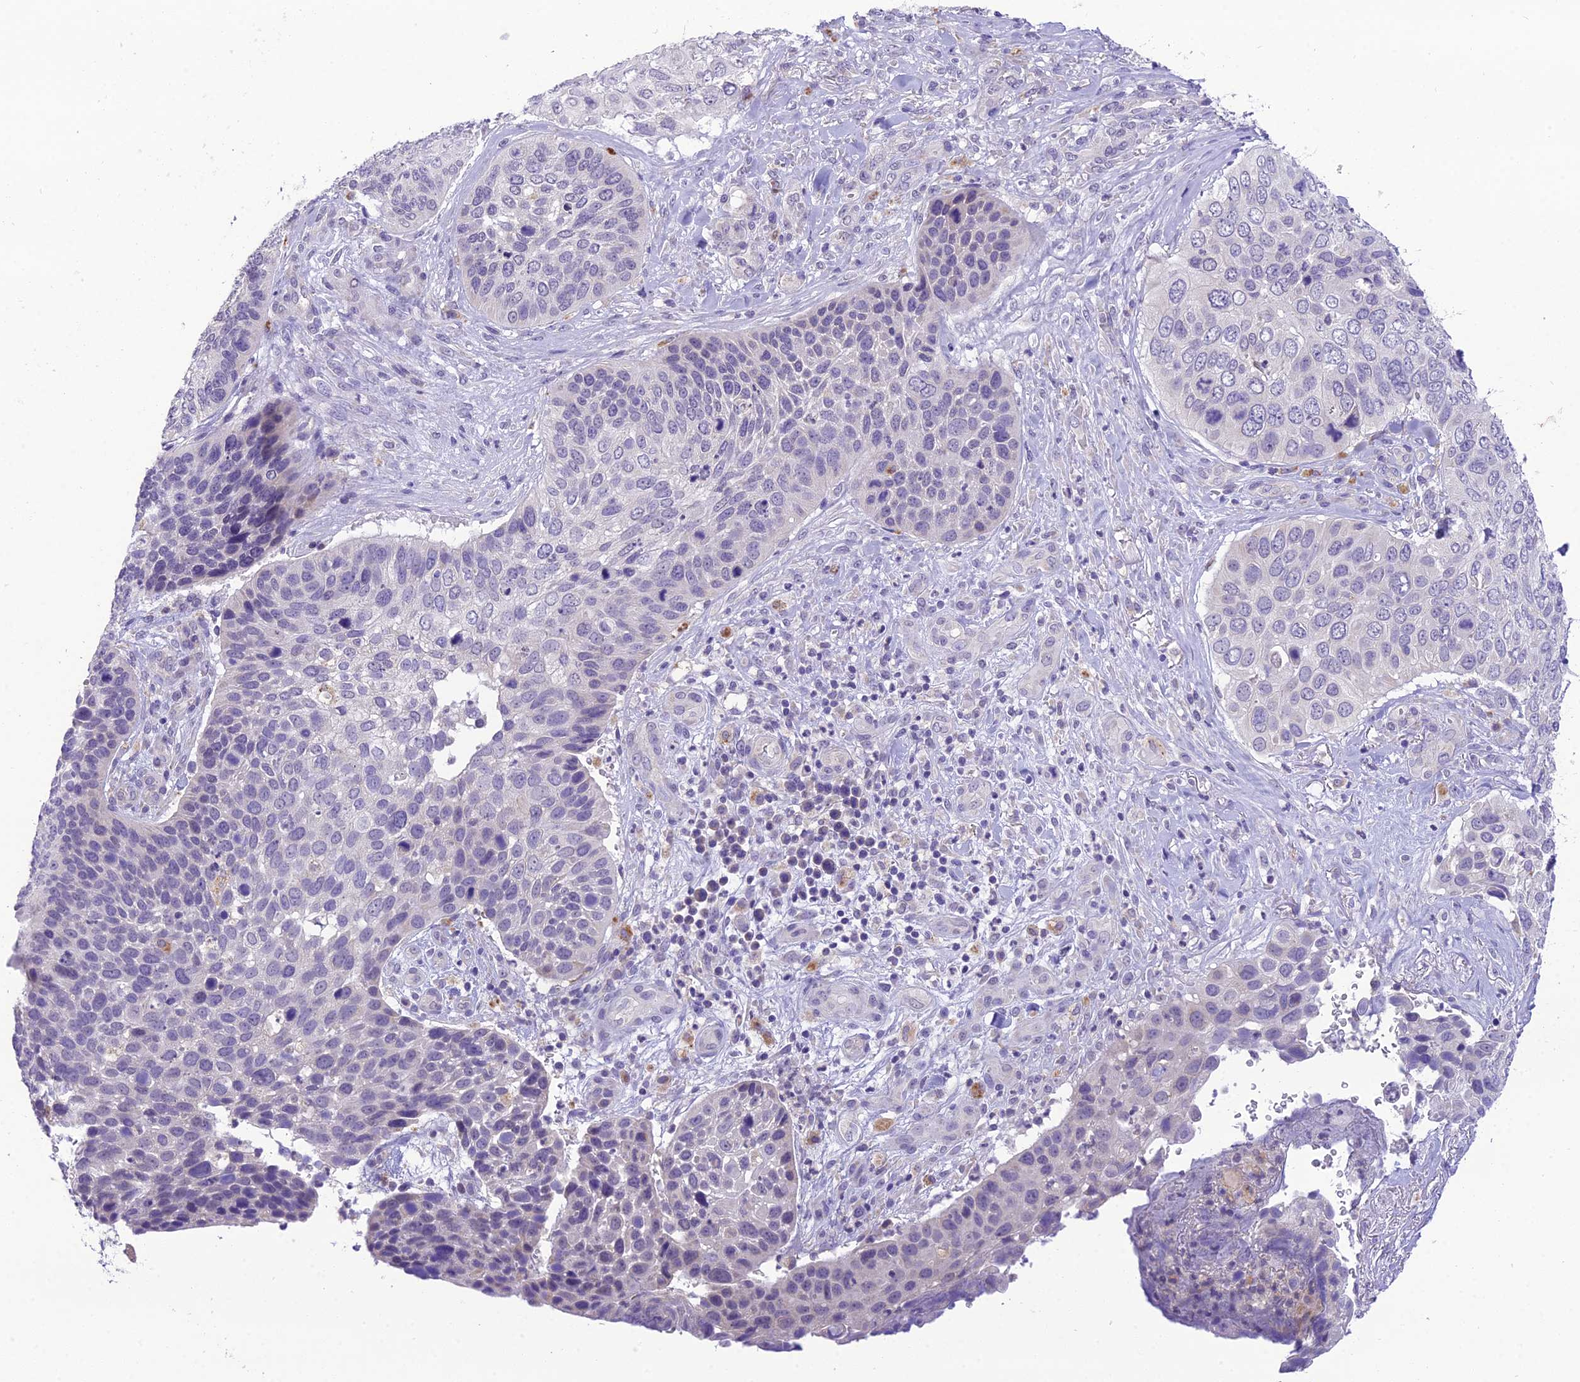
{"staining": {"intensity": "negative", "quantity": "none", "location": "none"}, "tissue": "skin cancer", "cell_type": "Tumor cells", "image_type": "cancer", "snomed": [{"axis": "morphology", "description": "Basal cell carcinoma"}, {"axis": "topography", "description": "Skin"}], "caption": "Immunohistochemistry photomicrograph of human skin cancer (basal cell carcinoma) stained for a protein (brown), which demonstrates no positivity in tumor cells.", "gene": "MIIP", "patient": {"sex": "female", "age": 74}}